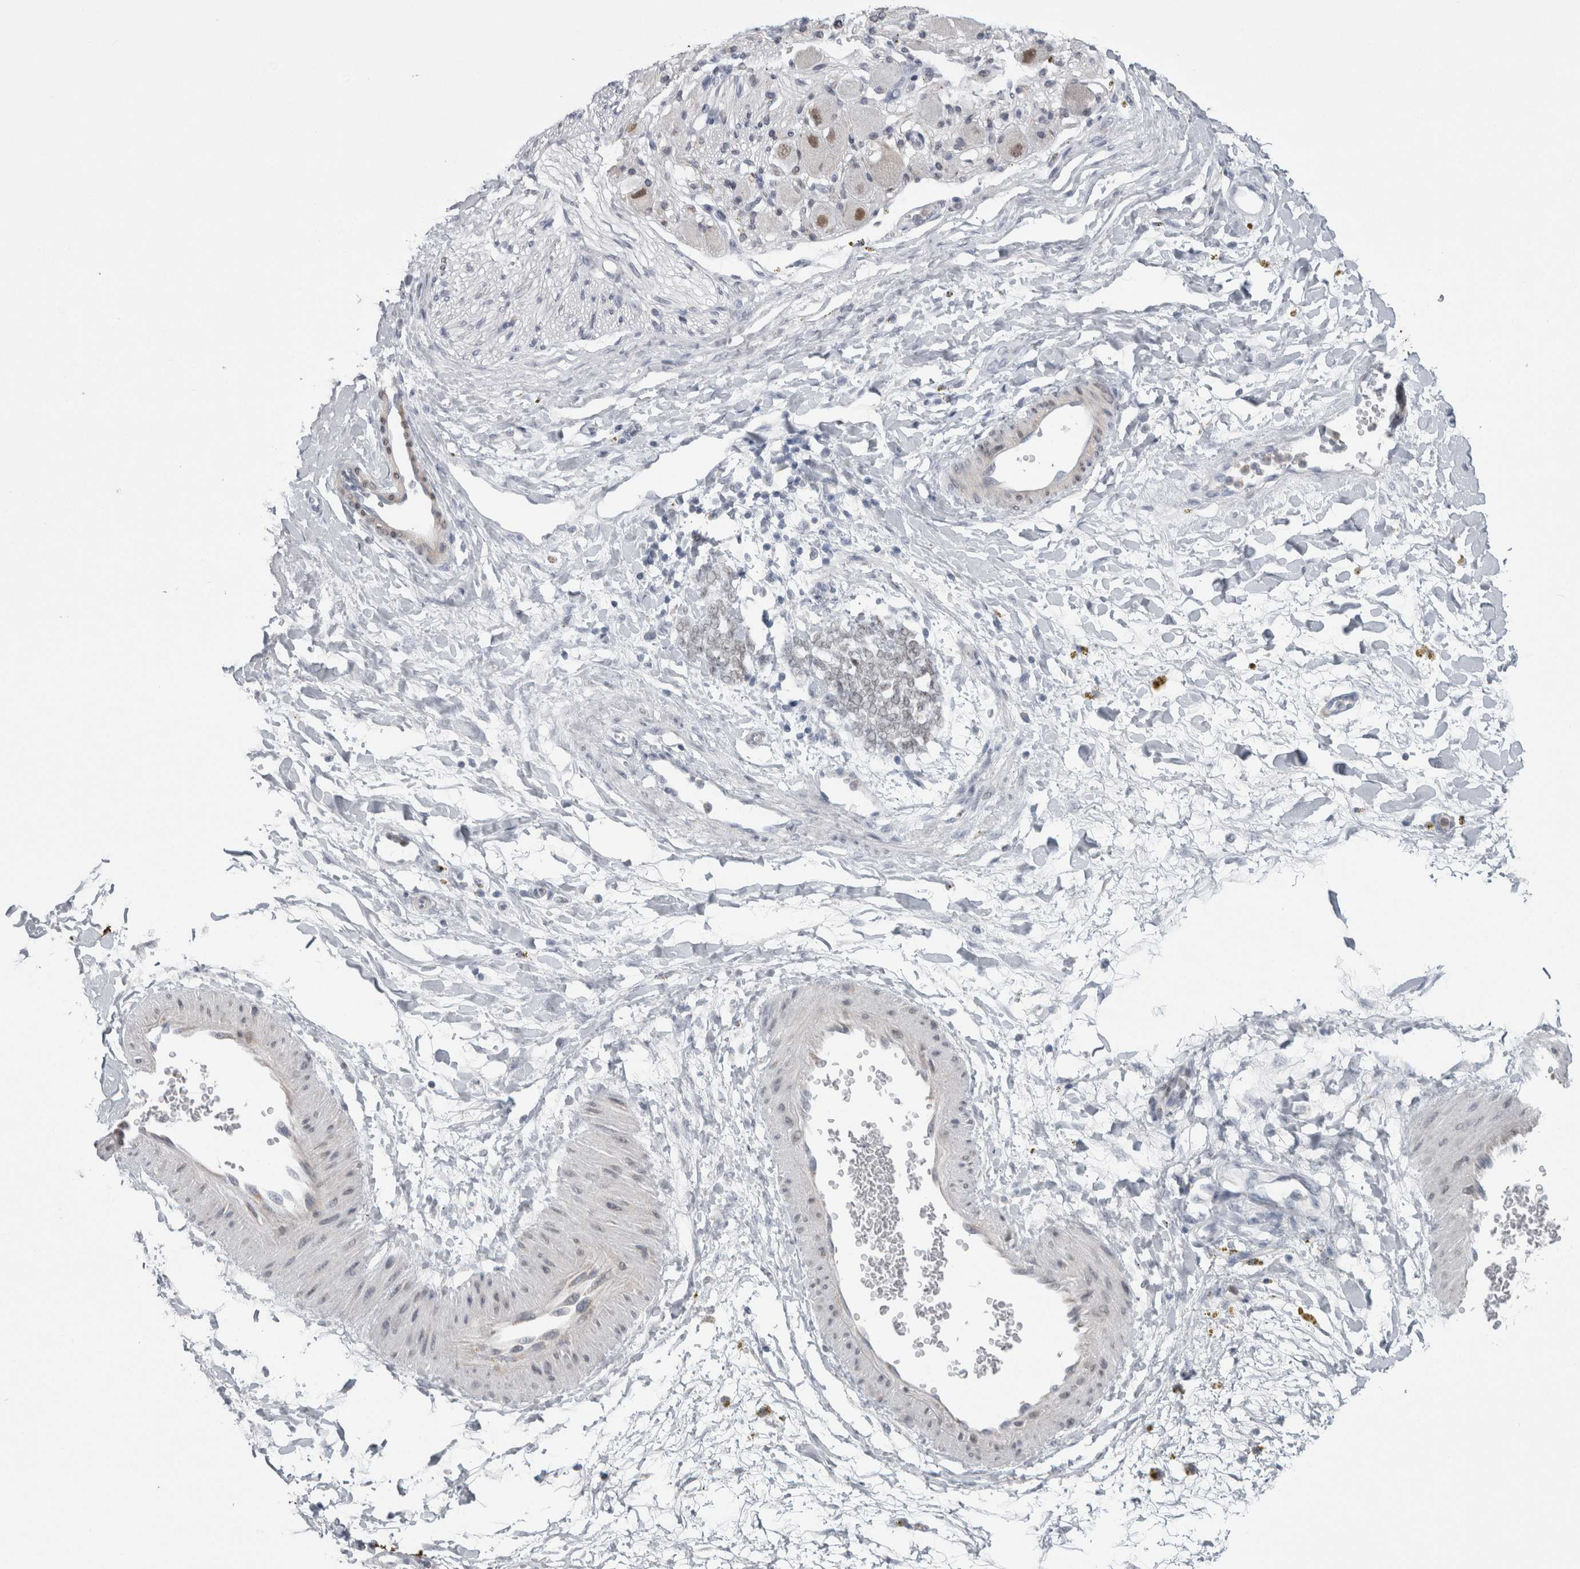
{"staining": {"intensity": "strong", "quantity": ">75%", "location": "cytoplasmic/membranous"}, "tissue": "adipose tissue", "cell_type": "Adipocytes", "image_type": "normal", "snomed": [{"axis": "morphology", "description": "Normal tissue, NOS"}, {"axis": "topography", "description": "Kidney"}, {"axis": "topography", "description": "Peripheral nerve tissue"}], "caption": "Protein staining of unremarkable adipose tissue shows strong cytoplasmic/membranous positivity in about >75% of adipocytes.", "gene": "PLIN1", "patient": {"sex": "male", "age": 7}}